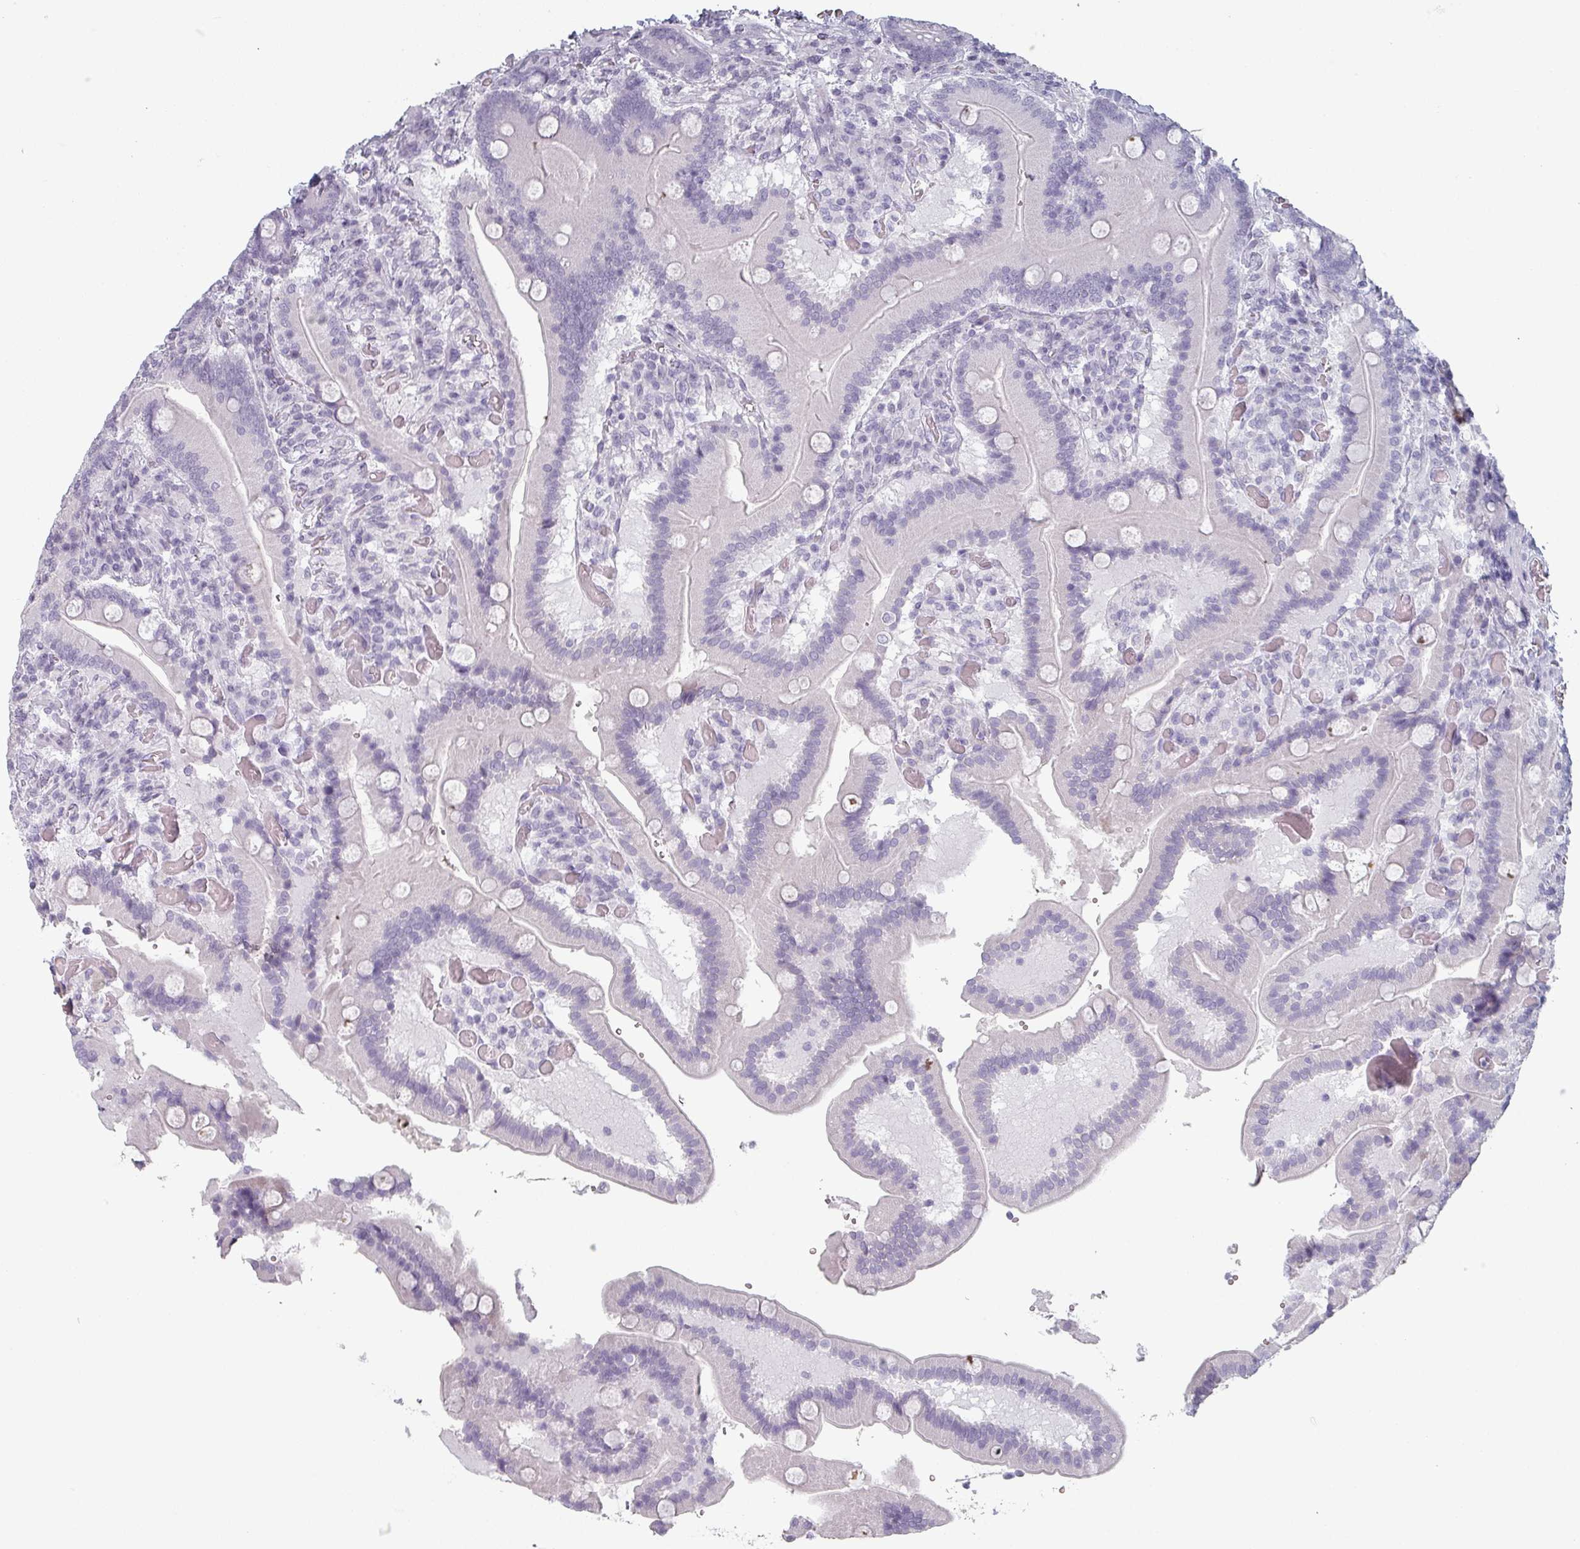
{"staining": {"intensity": "negative", "quantity": "none", "location": "none"}, "tissue": "duodenum", "cell_type": "Glandular cells", "image_type": "normal", "snomed": [{"axis": "morphology", "description": "Normal tissue, NOS"}, {"axis": "topography", "description": "Duodenum"}], "caption": "DAB (3,3'-diaminobenzidine) immunohistochemical staining of unremarkable human duodenum demonstrates no significant expression in glandular cells.", "gene": "SLC35G2", "patient": {"sex": "female", "age": 62}}